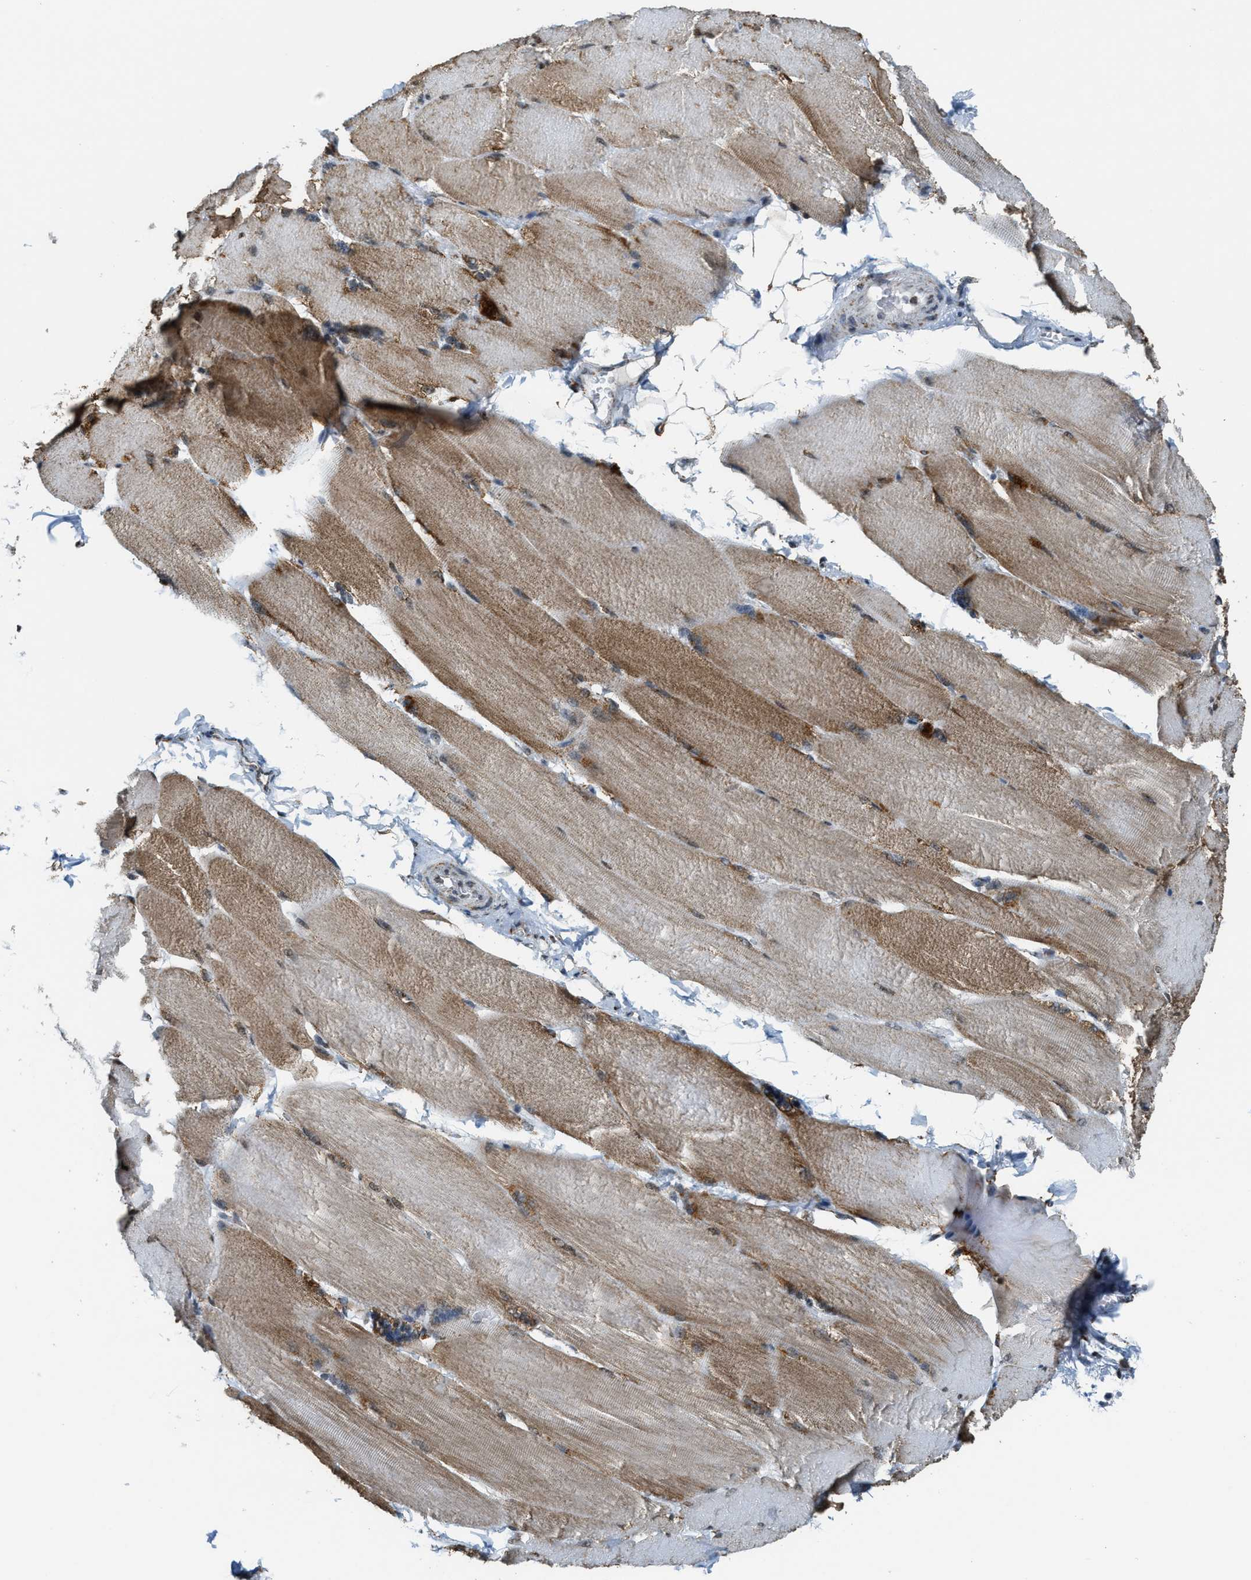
{"staining": {"intensity": "moderate", "quantity": ">75%", "location": "cytoplasmic/membranous"}, "tissue": "skeletal muscle", "cell_type": "Myocytes", "image_type": "normal", "snomed": [{"axis": "morphology", "description": "Normal tissue, NOS"}, {"axis": "topography", "description": "Skin"}, {"axis": "topography", "description": "Skeletal muscle"}], "caption": "Moderate cytoplasmic/membranous positivity for a protein is seen in about >75% of myocytes of benign skeletal muscle using immunohistochemistry (IHC).", "gene": "HIBADH", "patient": {"sex": "male", "age": 83}}